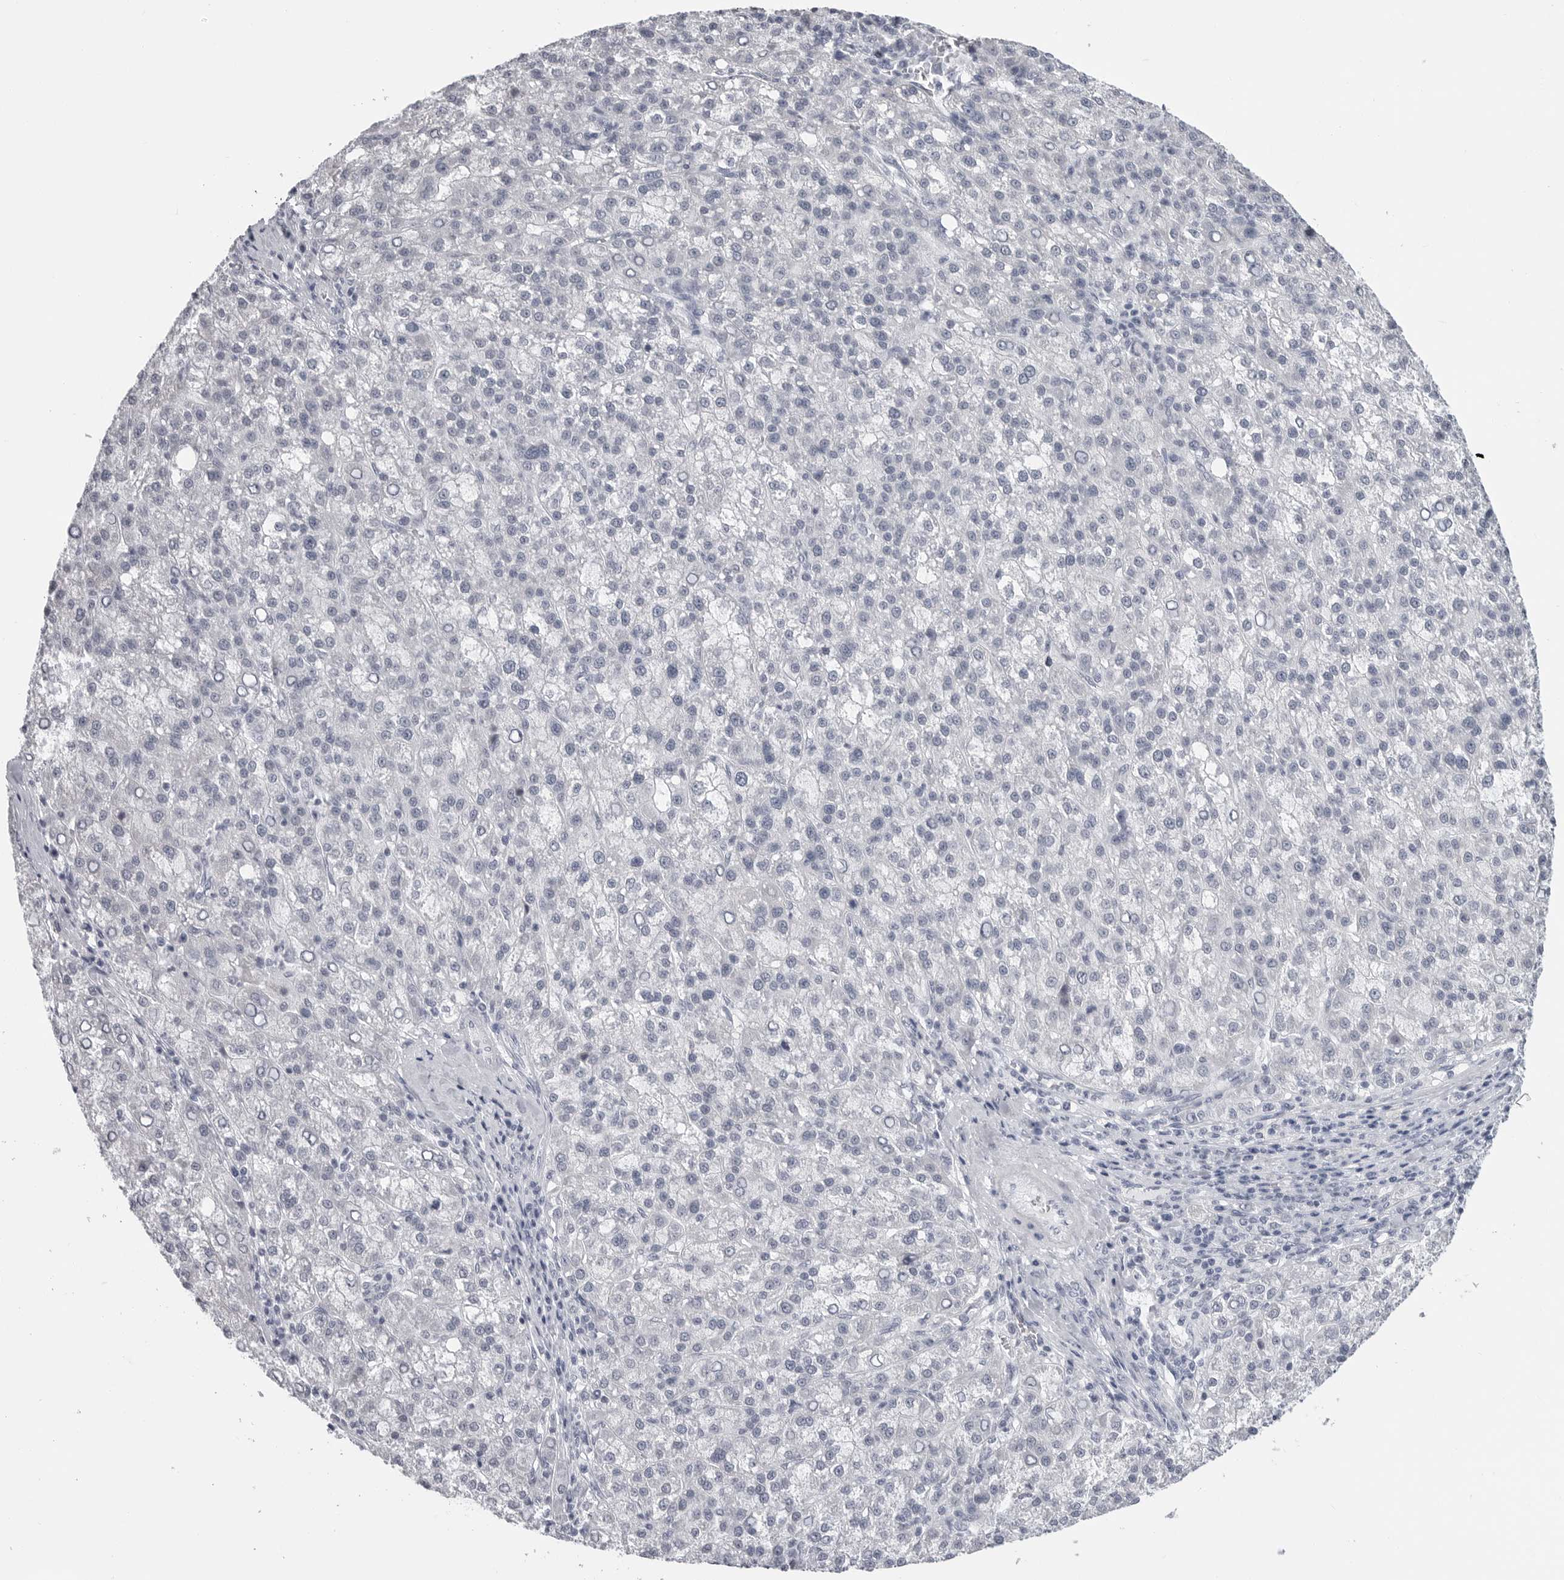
{"staining": {"intensity": "negative", "quantity": "none", "location": "none"}, "tissue": "liver cancer", "cell_type": "Tumor cells", "image_type": "cancer", "snomed": [{"axis": "morphology", "description": "Carcinoma, Hepatocellular, NOS"}, {"axis": "topography", "description": "Liver"}], "caption": "Immunohistochemical staining of liver cancer (hepatocellular carcinoma) demonstrates no significant expression in tumor cells.", "gene": "PGA3", "patient": {"sex": "female", "age": 58}}